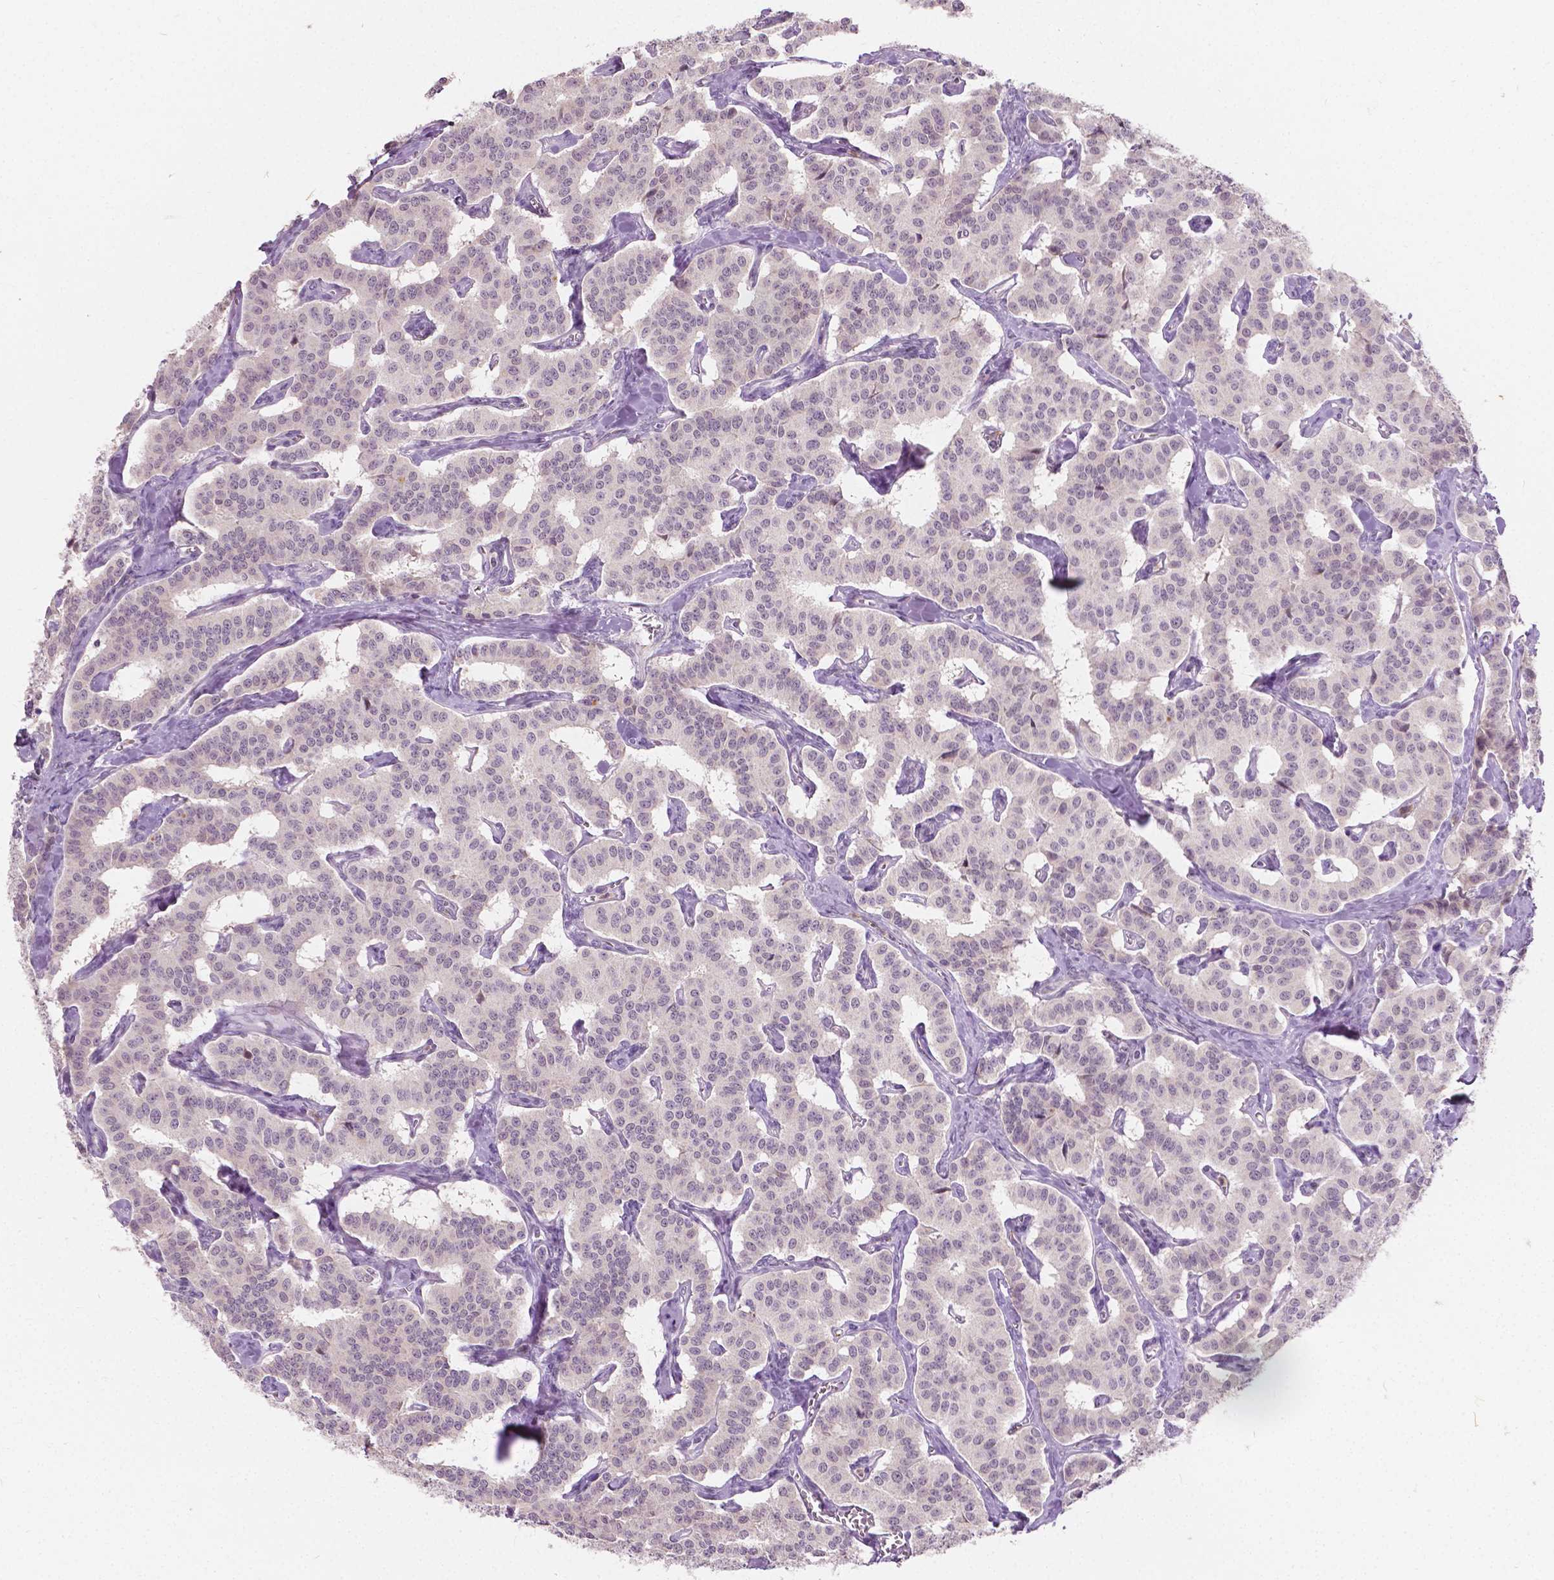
{"staining": {"intensity": "negative", "quantity": "none", "location": "none"}, "tissue": "carcinoid", "cell_type": "Tumor cells", "image_type": "cancer", "snomed": [{"axis": "morphology", "description": "Carcinoid, malignant, NOS"}, {"axis": "topography", "description": "Lung"}], "caption": "Immunohistochemistry (IHC) micrograph of neoplastic tissue: carcinoid stained with DAB (3,3'-diaminobenzidine) reveals no significant protein positivity in tumor cells.", "gene": "DLX6", "patient": {"sex": "female", "age": 46}}